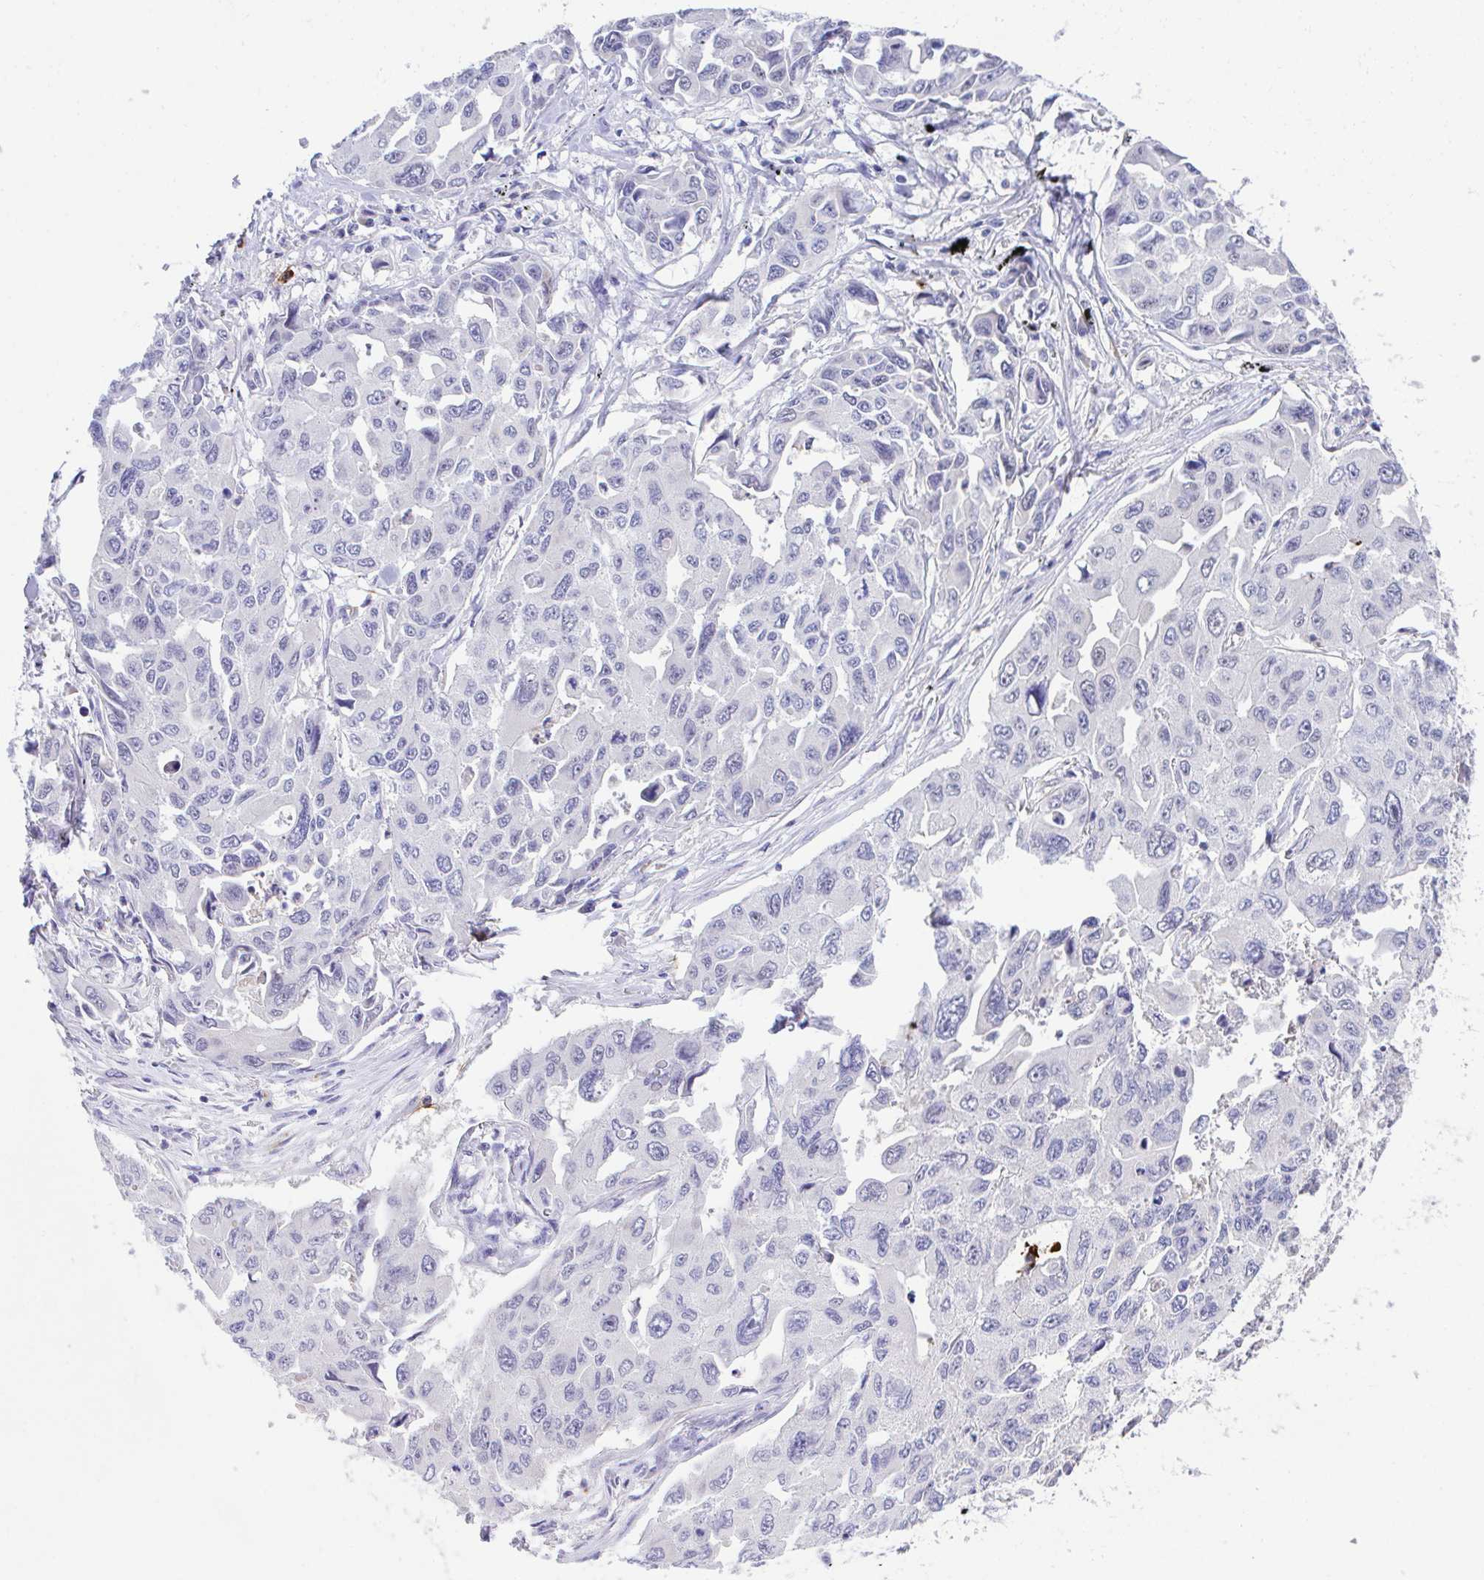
{"staining": {"intensity": "negative", "quantity": "none", "location": "none"}, "tissue": "lung cancer", "cell_type": "Tumor cells", "image_type": "cancer", "snomed": [{"axis": "morphology", "description": "Adenocarcinoma, NOS"}, {"axis": "topography", "description": "Lung"}], "caption": "The immunohistochemistry photomicrograph has no significant expression in tumor cells of adenocarcinoma (lung) tissue.", "gene": "HOXB4", "patient": {"sex": "male", "age": 64}}